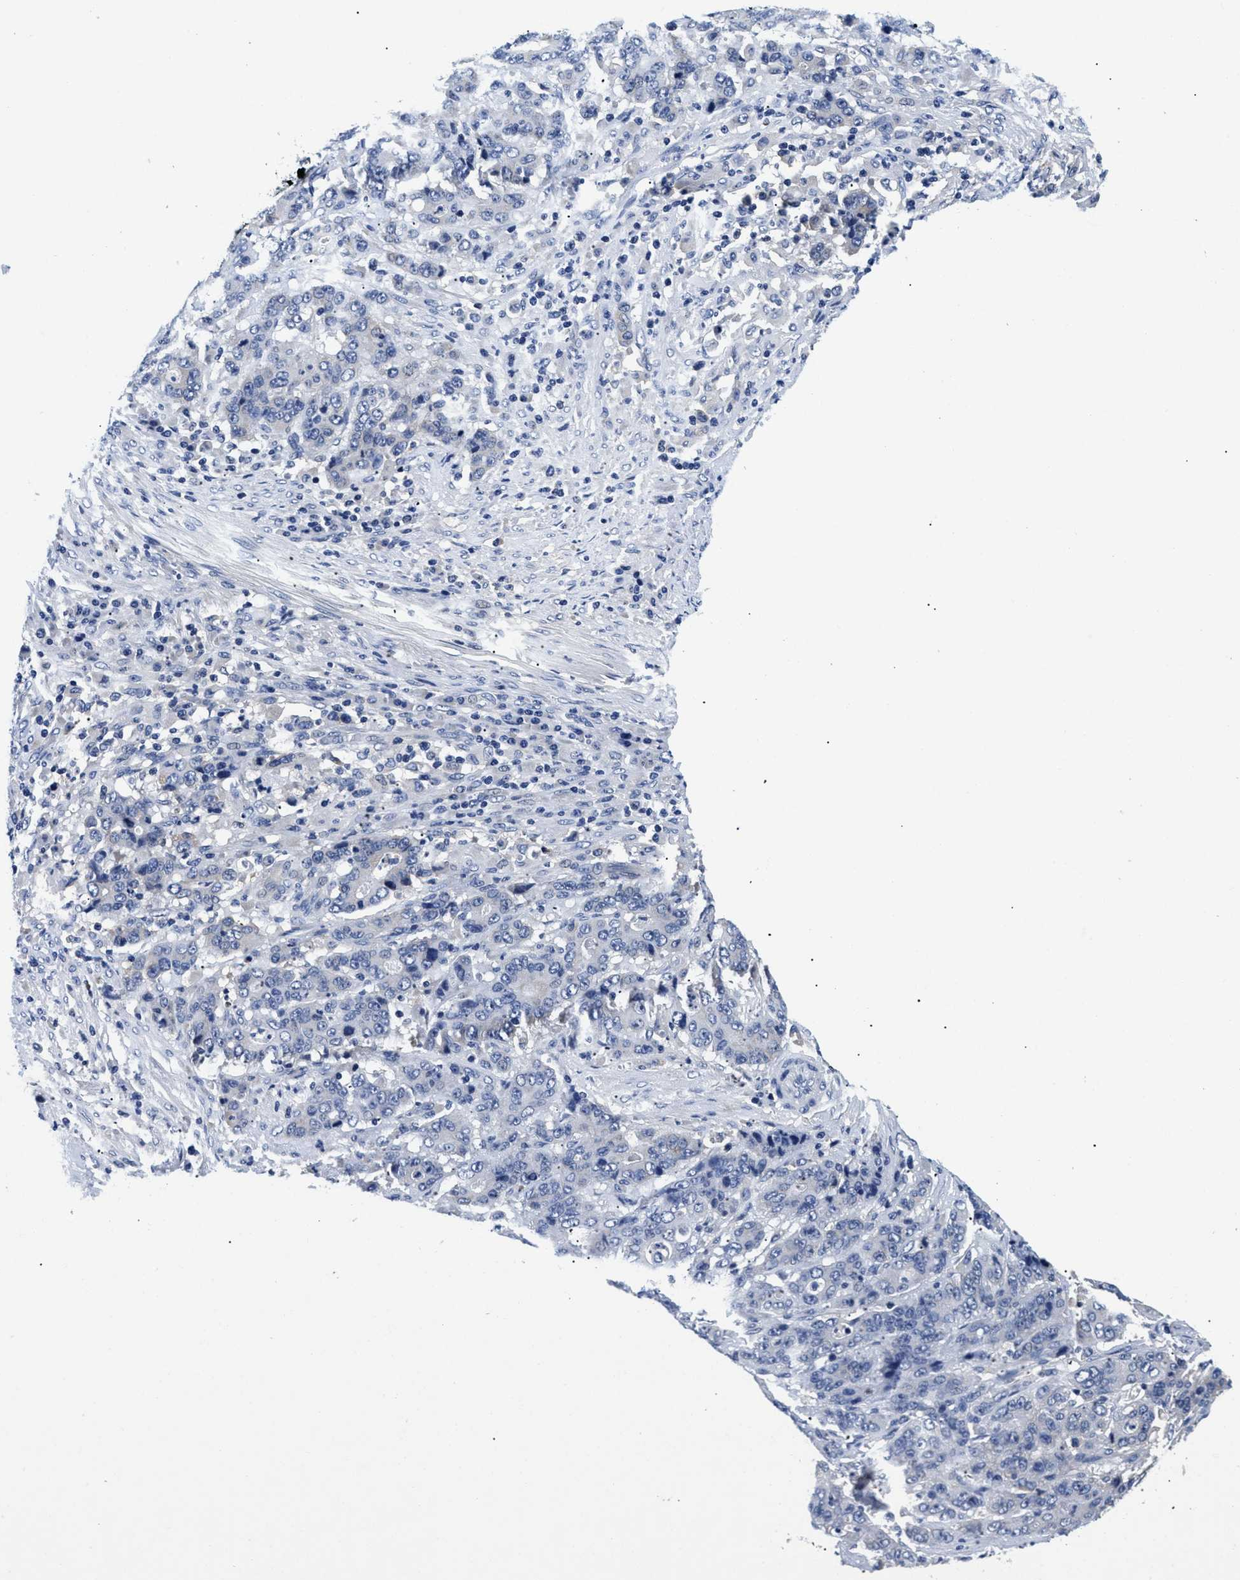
{"staining": {"intensity": "negative", "quantity": "none", "location": "none"}, "tissue": "stomach cancer", "cell_type": "Tumor cells", "image_type": "cancer", "snomed": [{"axis": "morphology", "description": "Adenocarcinoma, NOS"}, {"axis": "topography", "description": "Stomach"}], "caption": "Stomach adenocarcinoma stained for a protein using immunohistochemistry (IHC) demonstrates no positivity tumor cells.", "gene": "MEA1", "patient": {"sex": "female", "age": 73}}